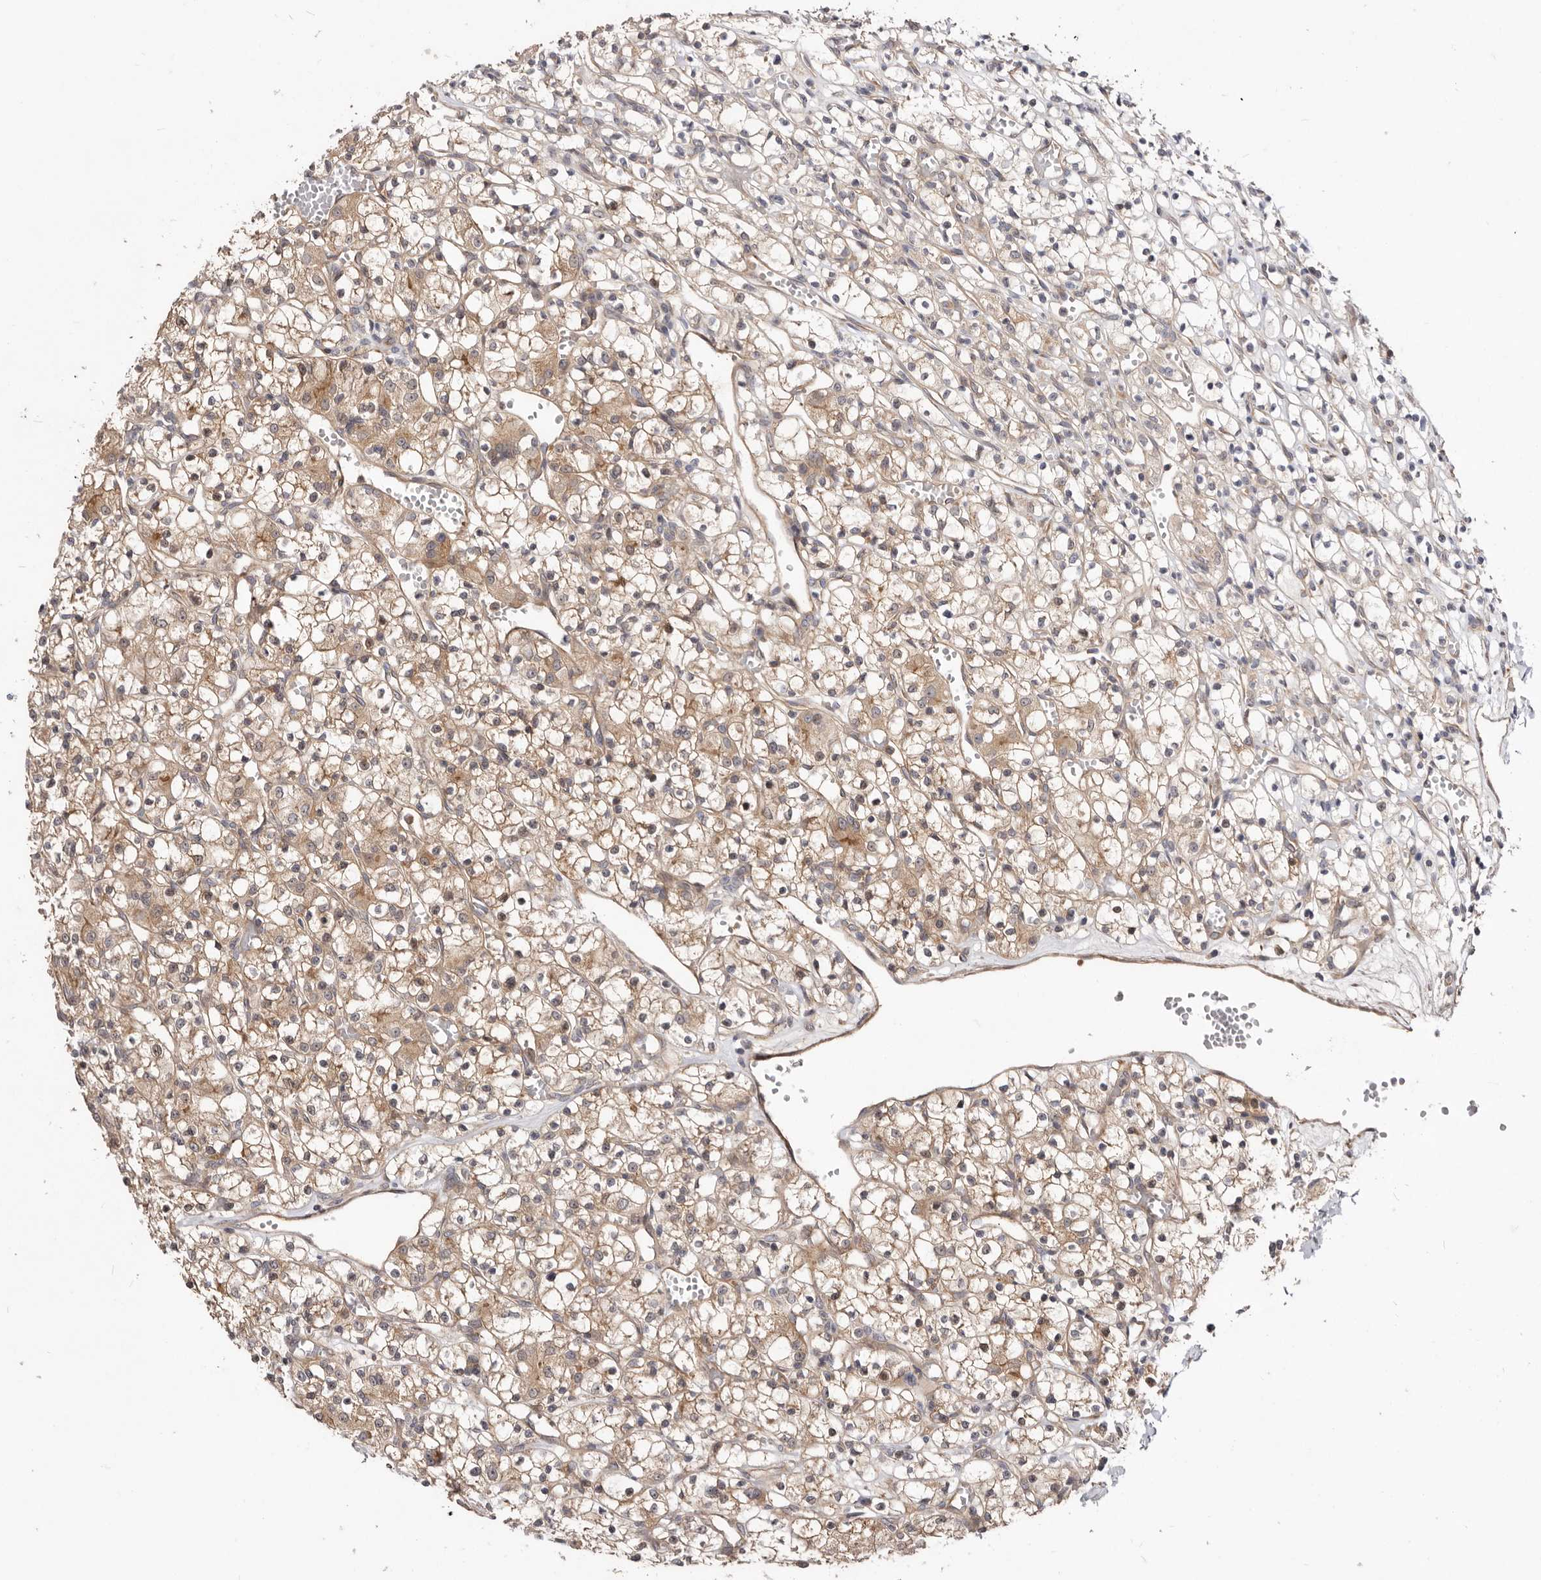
{"staining": {"intensity": "moderate", "quantity": "25%-75%", "location": "cytoplasmic/membranous"}, "tissue": "renal cancer", "cell_type": "Tumor cells", "image_type": "cancer", "snomed": [{"axis": "morphology", "description": "Adenocarcinoma, NOS"}, {"axis": "topography", "description": "Kidney"}], "caption": "IHC histopathology image of renal cancer stained for a protein (brown), which exhibits medium levels of moderate cytoplasmic/membranous expression in about 25%-75% of tumor cells.", "gene": "GPATCH4", "patient": {"sex": "female", "age": 59}}